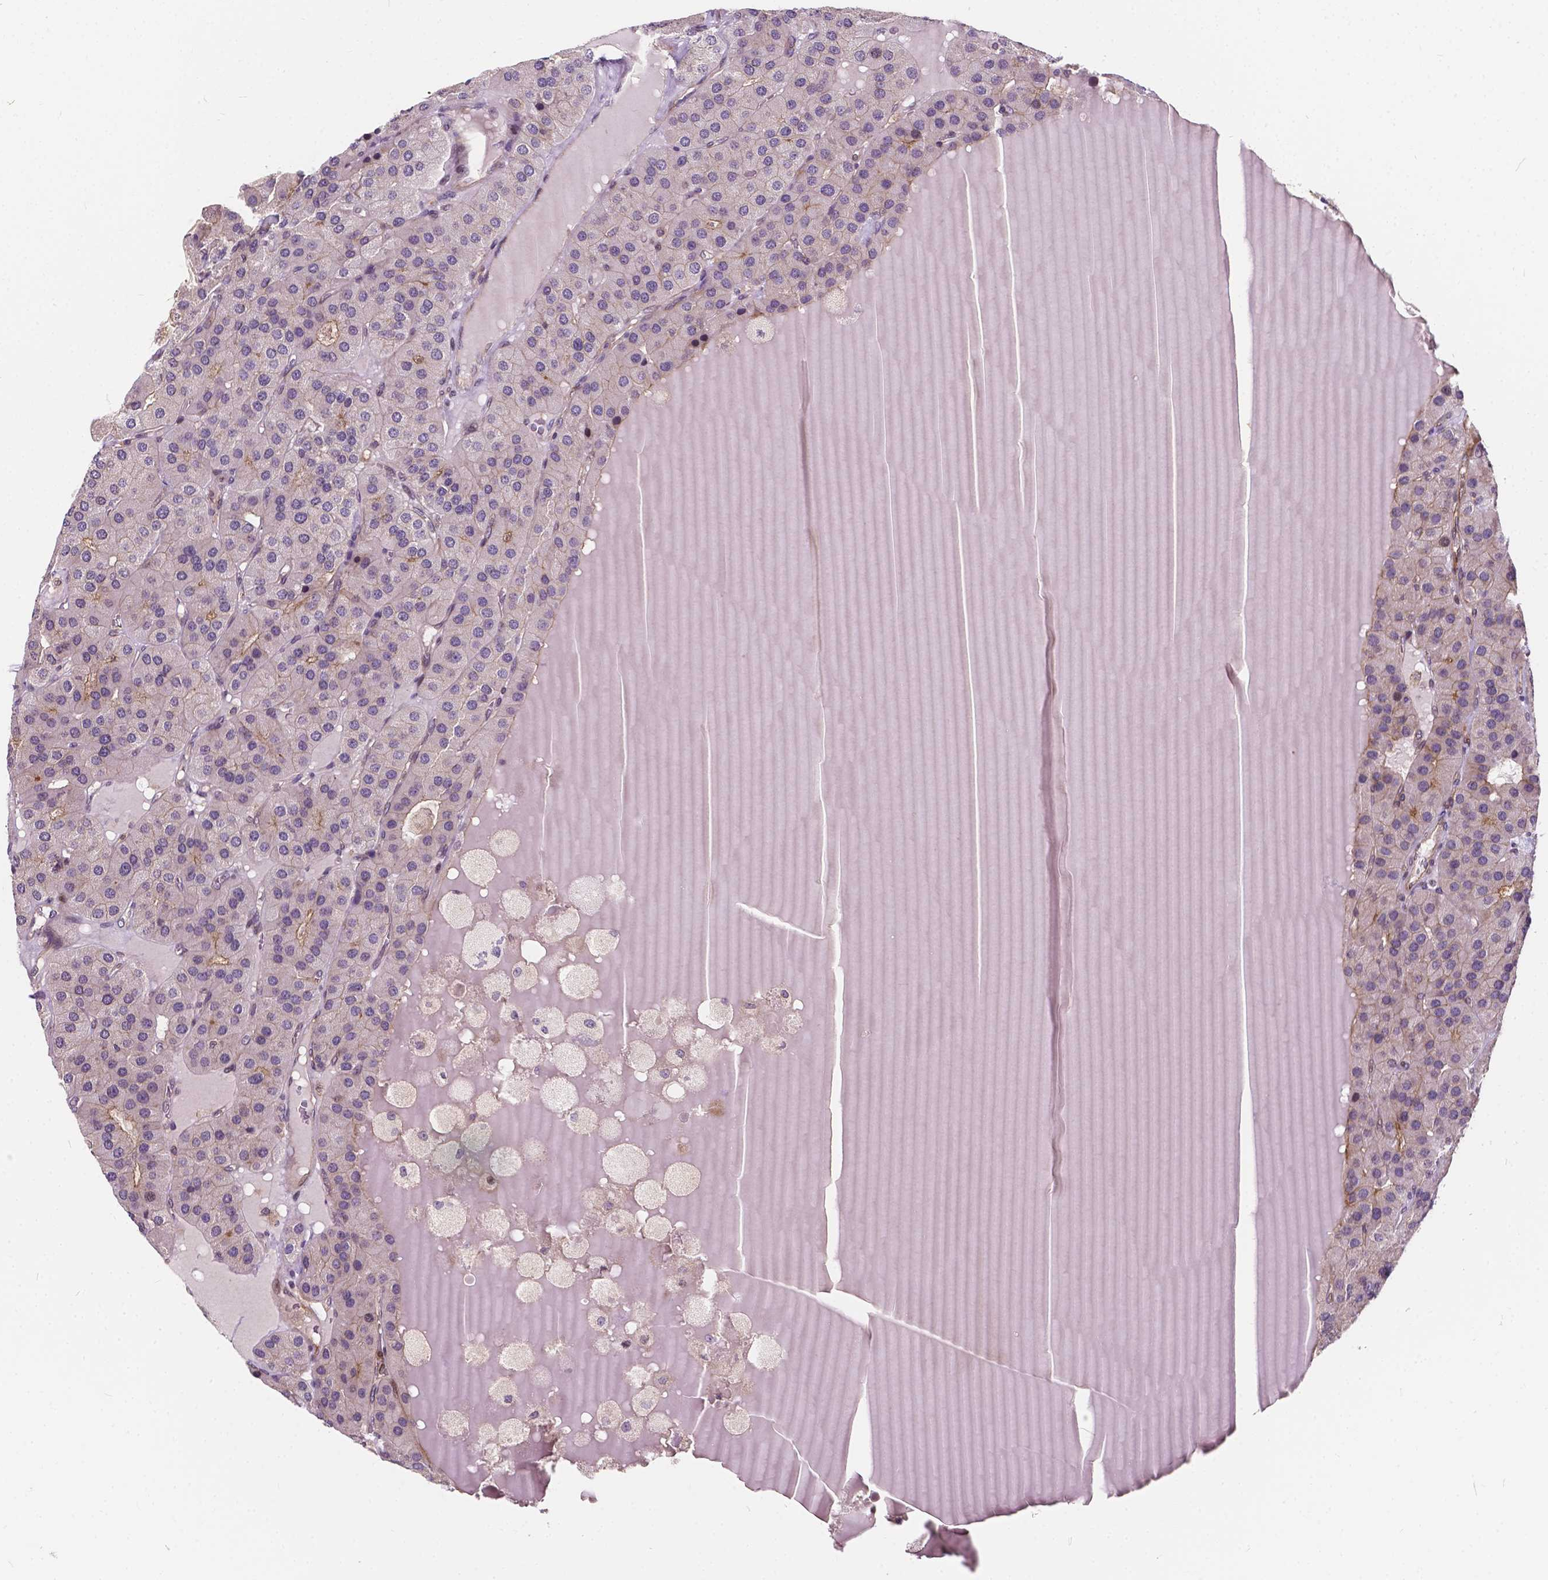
{"staining": {"intensity": "negative", "quantity": "none", "location": "none"}, "tissue": "parathyroid gland", "cell_type": "Glandular cells", "image_type": "normal", "snomed": [{"axis": "morphology", "description": "Normal tissue, NOS"}, {"axis": "morphology", "description": "Adenoma, NOS"}, {"axis": "topography", "description": "Parathyroid gland"}], "caption": "This histopathology image is of unremarkable parathyroid gland stained with immunohistochemistry (IHC) to label a protein in brown with the nuclei are counter-stained blue. There is no positivity in glandular cells.", "gene": "INPP5E", "patient": {"sex": "female", "age": 86}}